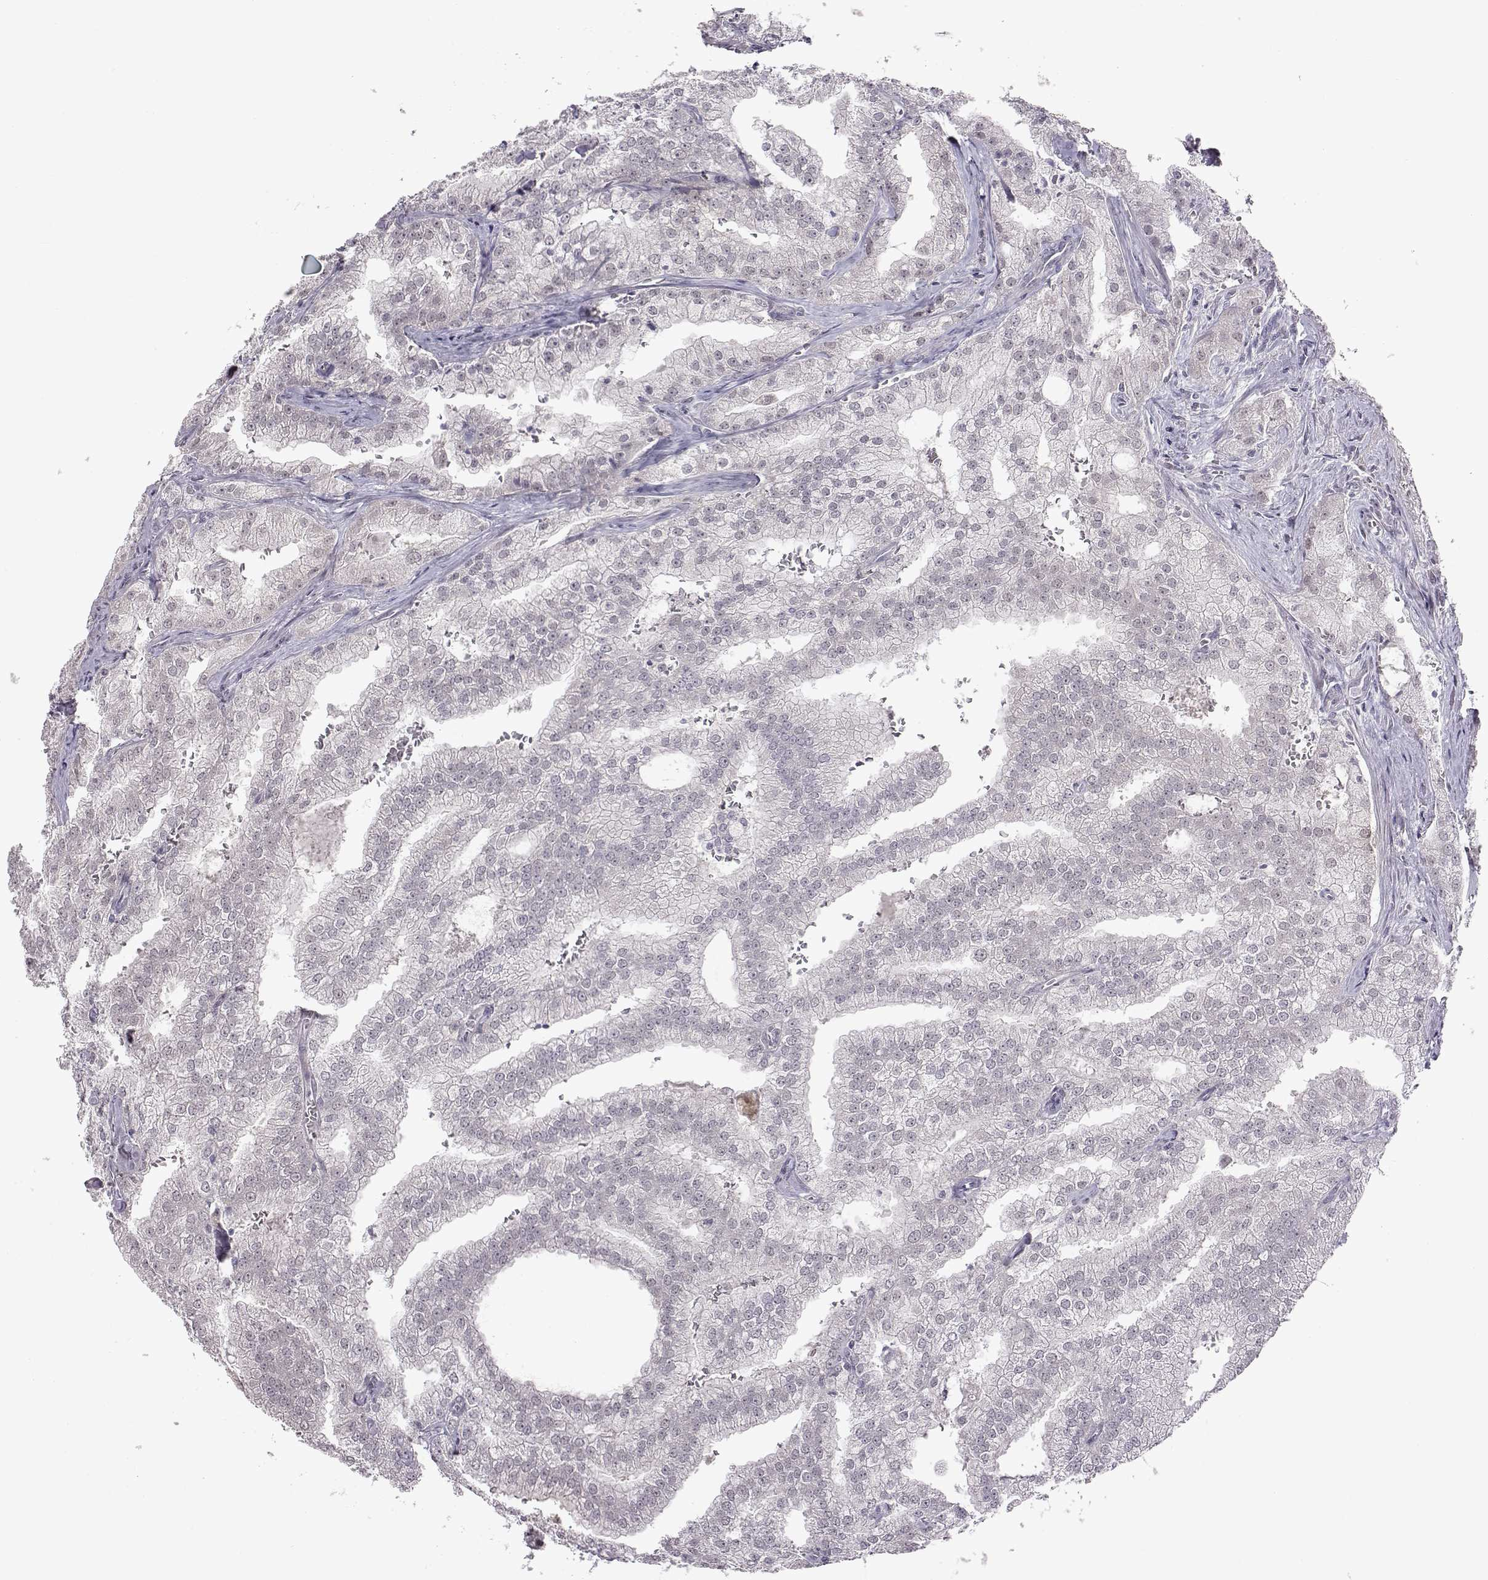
{"staining": {"intensity": "negative", "quantity": "none", "location": "none"}, "tissue": "prostate cancer", "cell_type": "Tumor cells", "image_type": "cancer", "snomed": [{"axis": "morphology", "description": "Adenocarcinoma, NOS"}, {"axis": "topography", "description": "Prostate"}], "caption": "Immunohistochemistry (IHC) micrograph of neoplastic tissue: adenocarcinoma (prostate) stained with DAB exhibits no significant protein expression in tumor cells. Nuclei are stained in blue.", "gene": "C10orf62", "patient": {"sex": "male", "age": 70}}